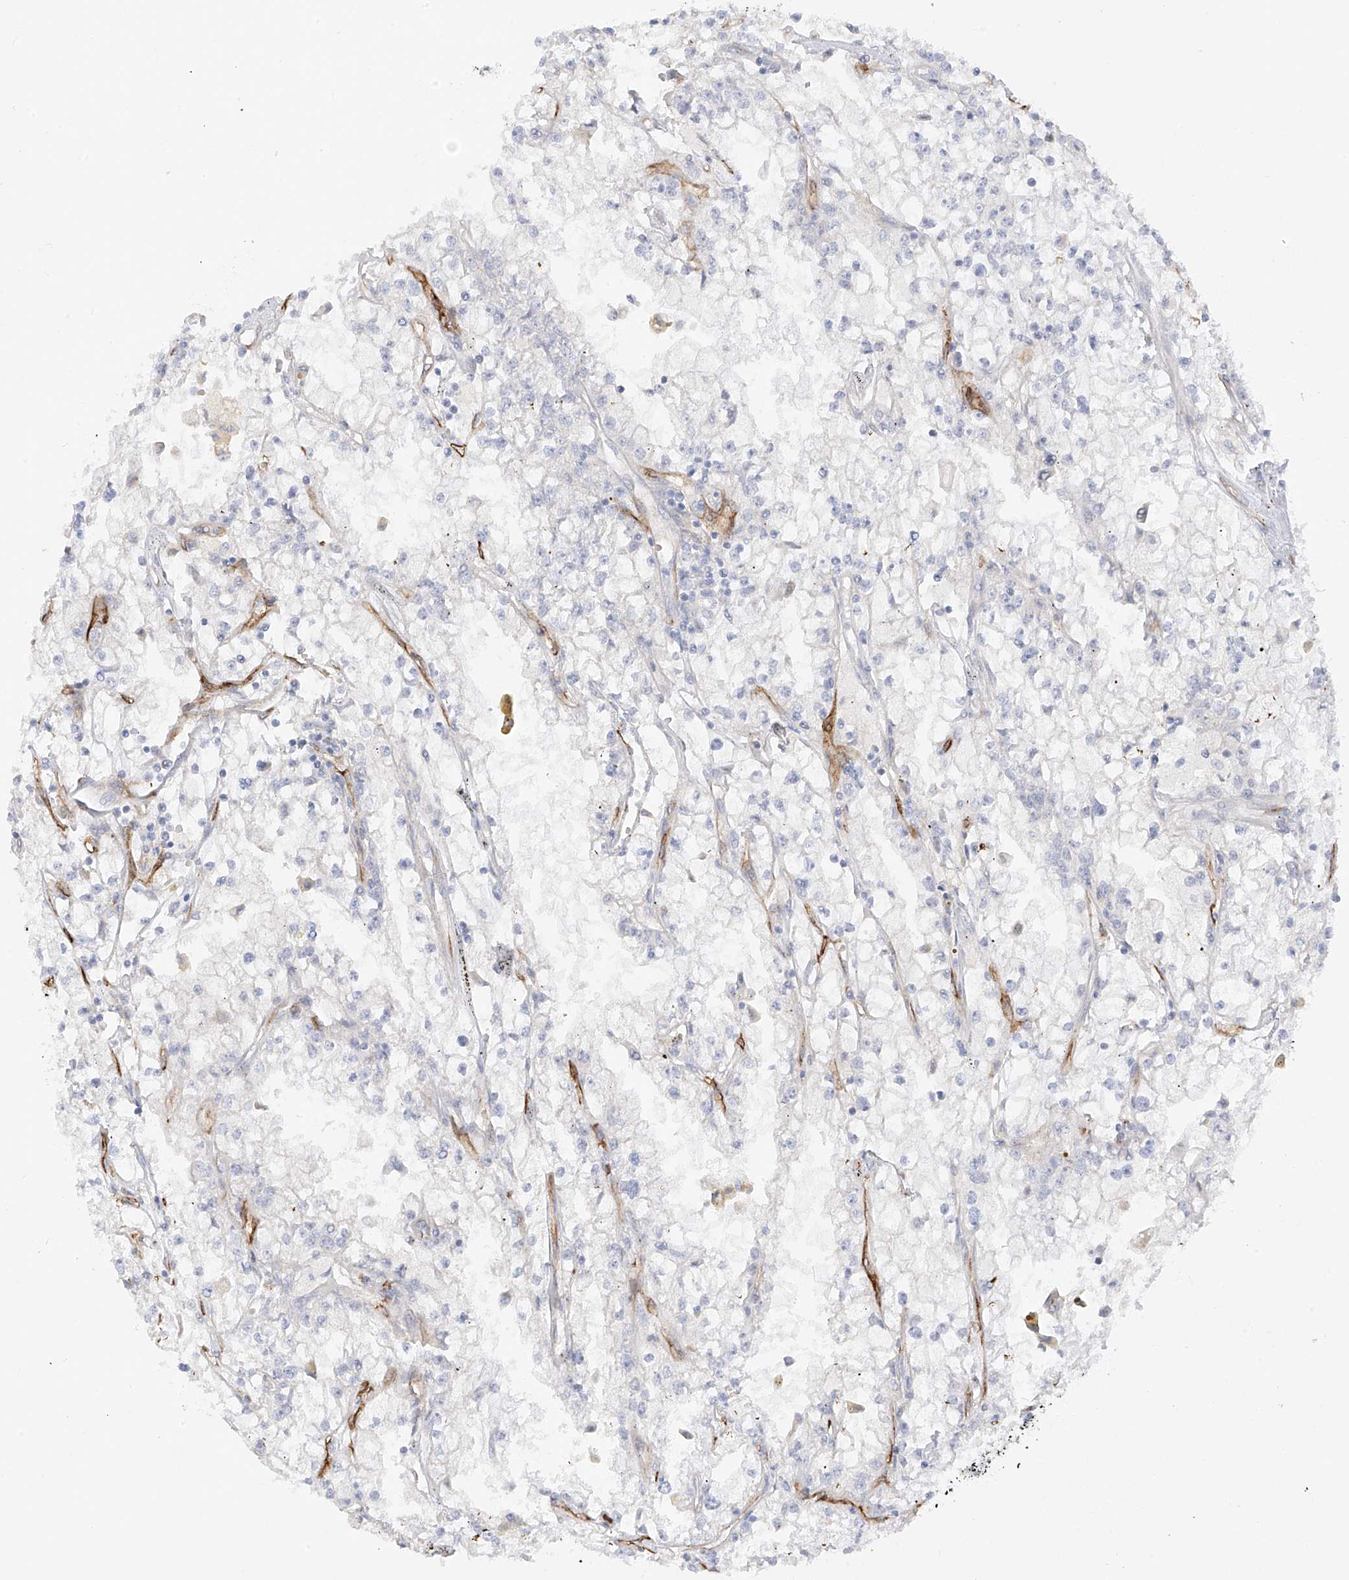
{"staining": {"intensity": "negative", "quantity": "none", "location": "none"}, "tissue": "renal cancer", "cell_type": "Tumor cells", "image_type": "cancer", "snomed": [{"axis": "morphology", "description": "Adenocarcinoma, NOS"}, {"axis": "topography", "description": "Kidney"}], "caption": "Tumor cells show no significant protein staining in renal cancer (adenocarcinoma).", "gene": "C11orf87", "patient": {"sex": "male", "age": 56}}